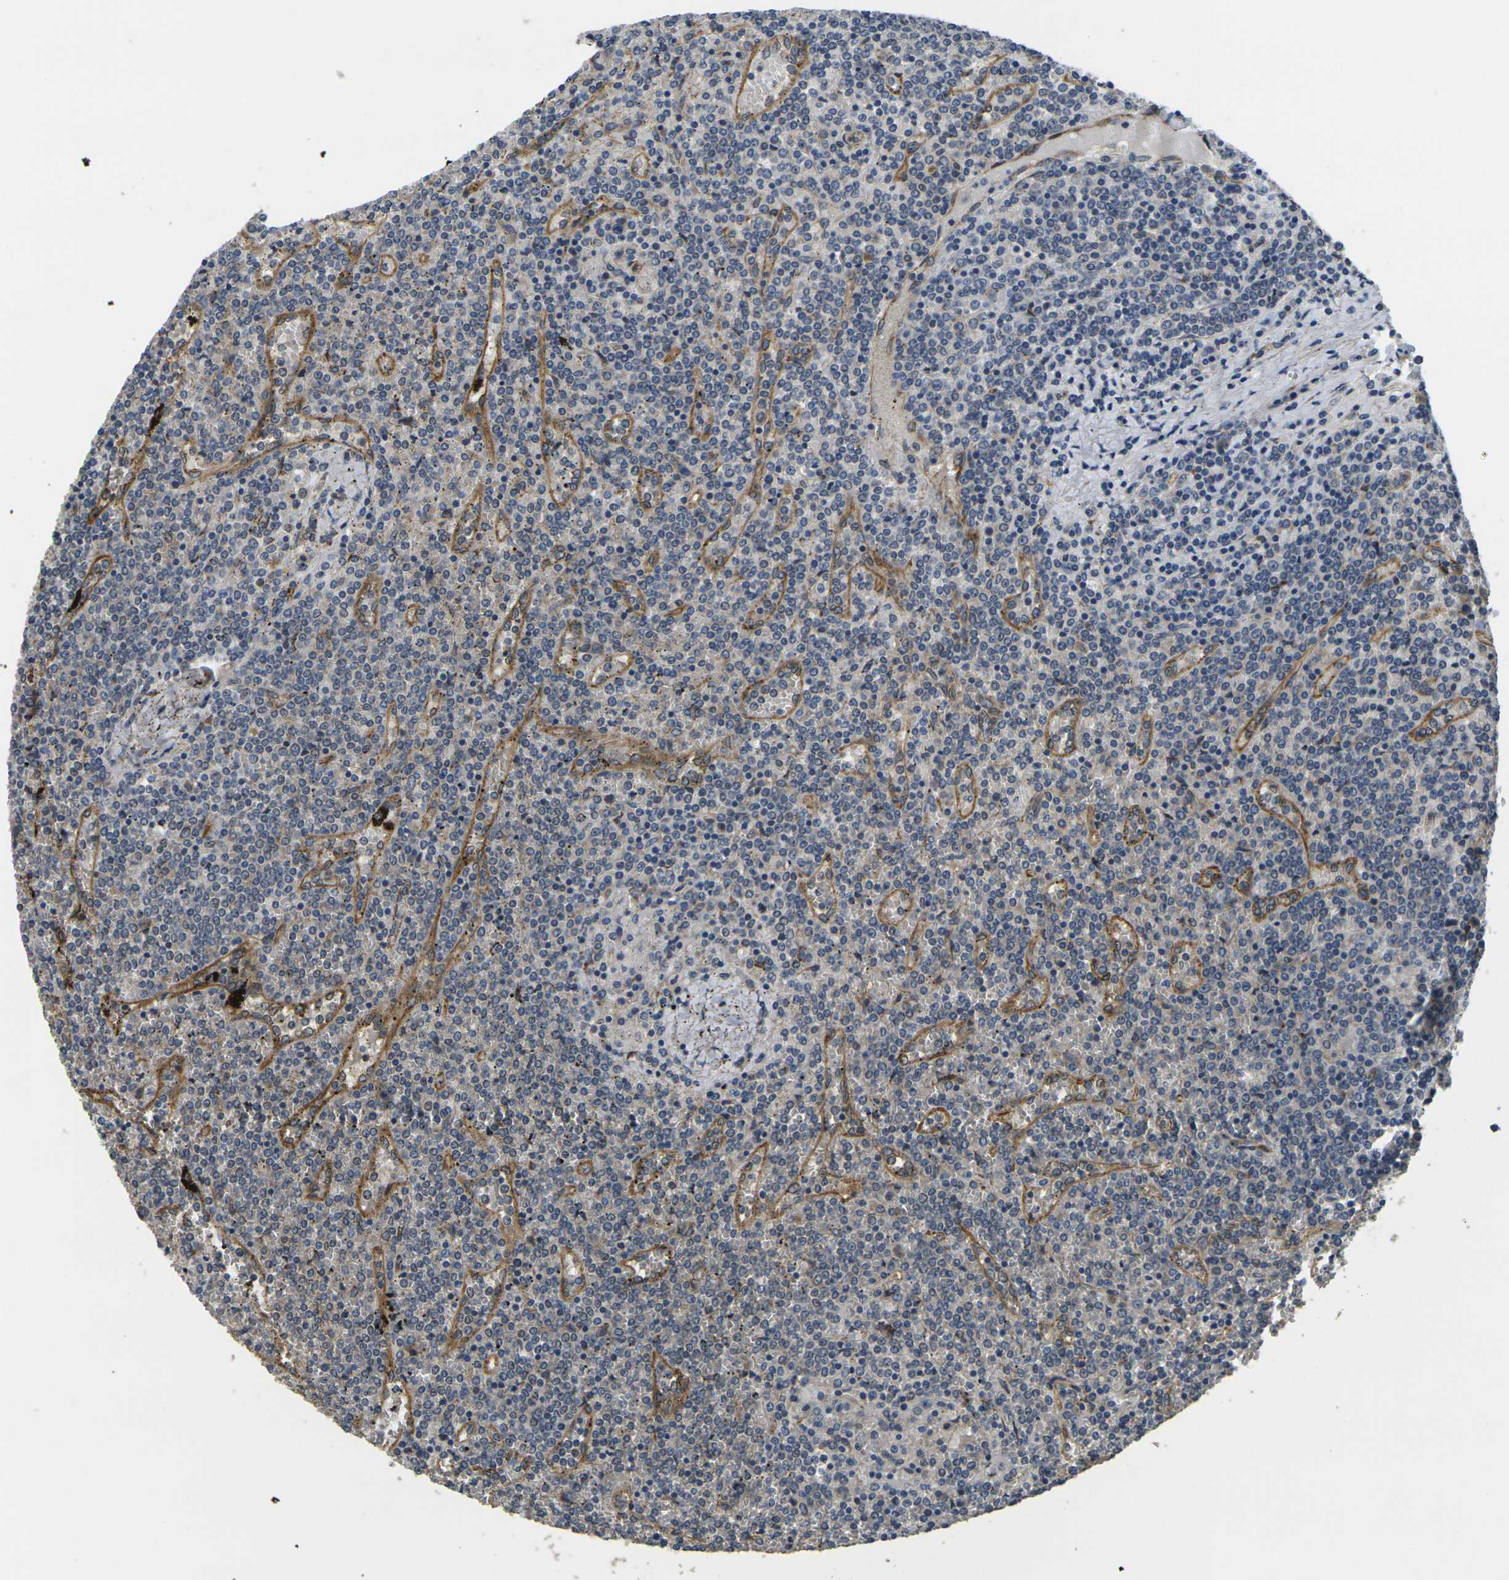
{"staining": {"intensity": "weak", "quantity": "<25%", "location": "cytoplasmic/membranous"}, "tissue": "lymphoma", "cell_type": "Tumor cells", "image_type": "cancer", "snomed": [{"axis": "morphology", "description": "Malignant lymphoma, non-Hodgkin's type, Low grade"}, {"axis": "topography", "description": "Spleen"}], "caption": "Lymphoma was stained to show a protein in brown. There is no significant expression in tumor cells.", "gene": "FUT11", "patient": {"sex": "female", "age": 19}}